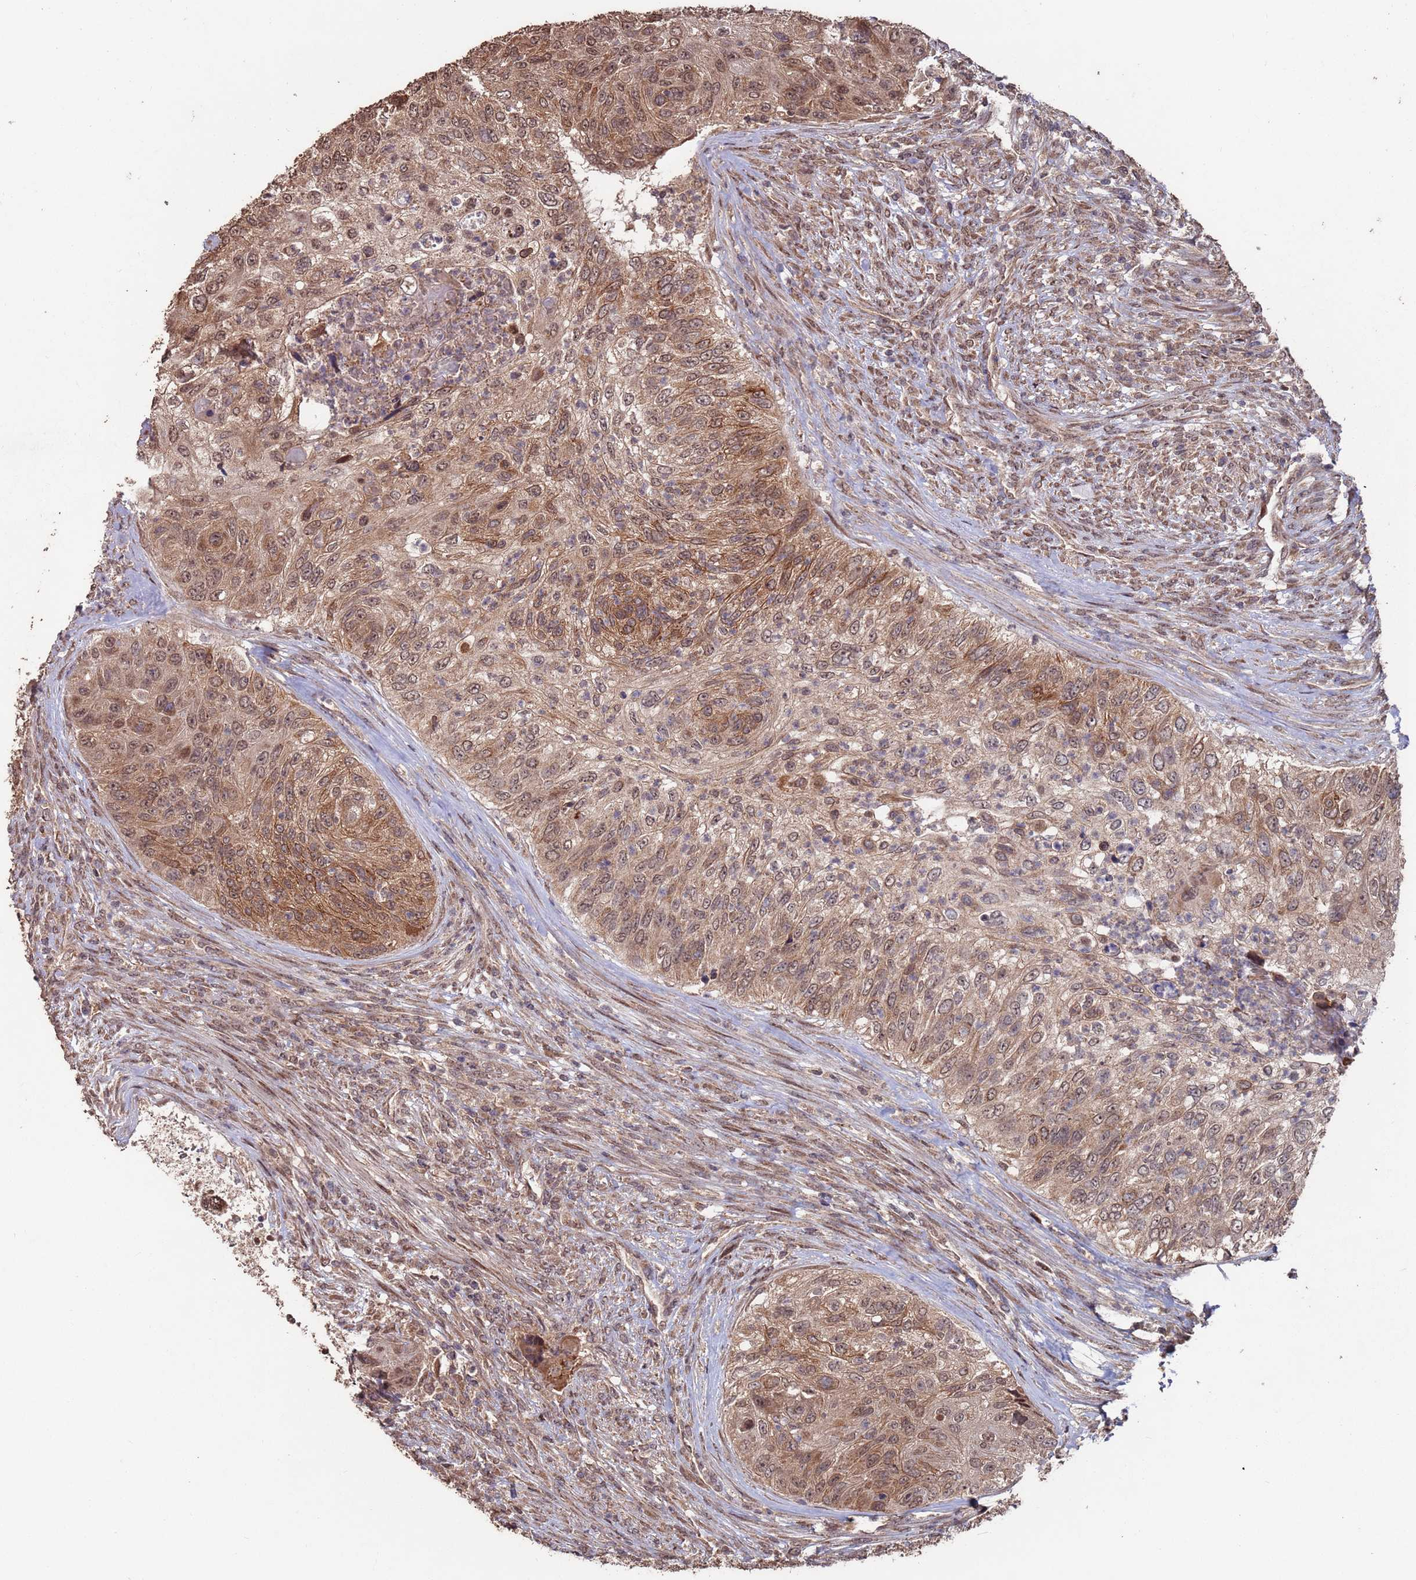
{"staining": {"intensity": "moderate", "quantity": ">75%", "location": "cytoplasmic/membranous,nuclear"}, "tissue": "urothelial cancer", "cell_type": "Tumor cells", "image_type": "cancer", "snomed": [{"axis": "morphology", "description": "Urothelial carcinoma, High grade"}, {"axis": "topography", "description": "Urinary bladder"}], "caption": "Urothelial carcinoma (high-grade) stained with DAB (3,3'-diaminobenzidine) immunohistochemistry (IHC) exhibits medium levels of moderate cytoplasmic/membranous and nuclear expression in approximately >75% of tumor cells. The protein is shown in brown color, while the nuclei are stained blue.", "gene": "PRR7", "patient": {"sex": "female", "age": 60}}